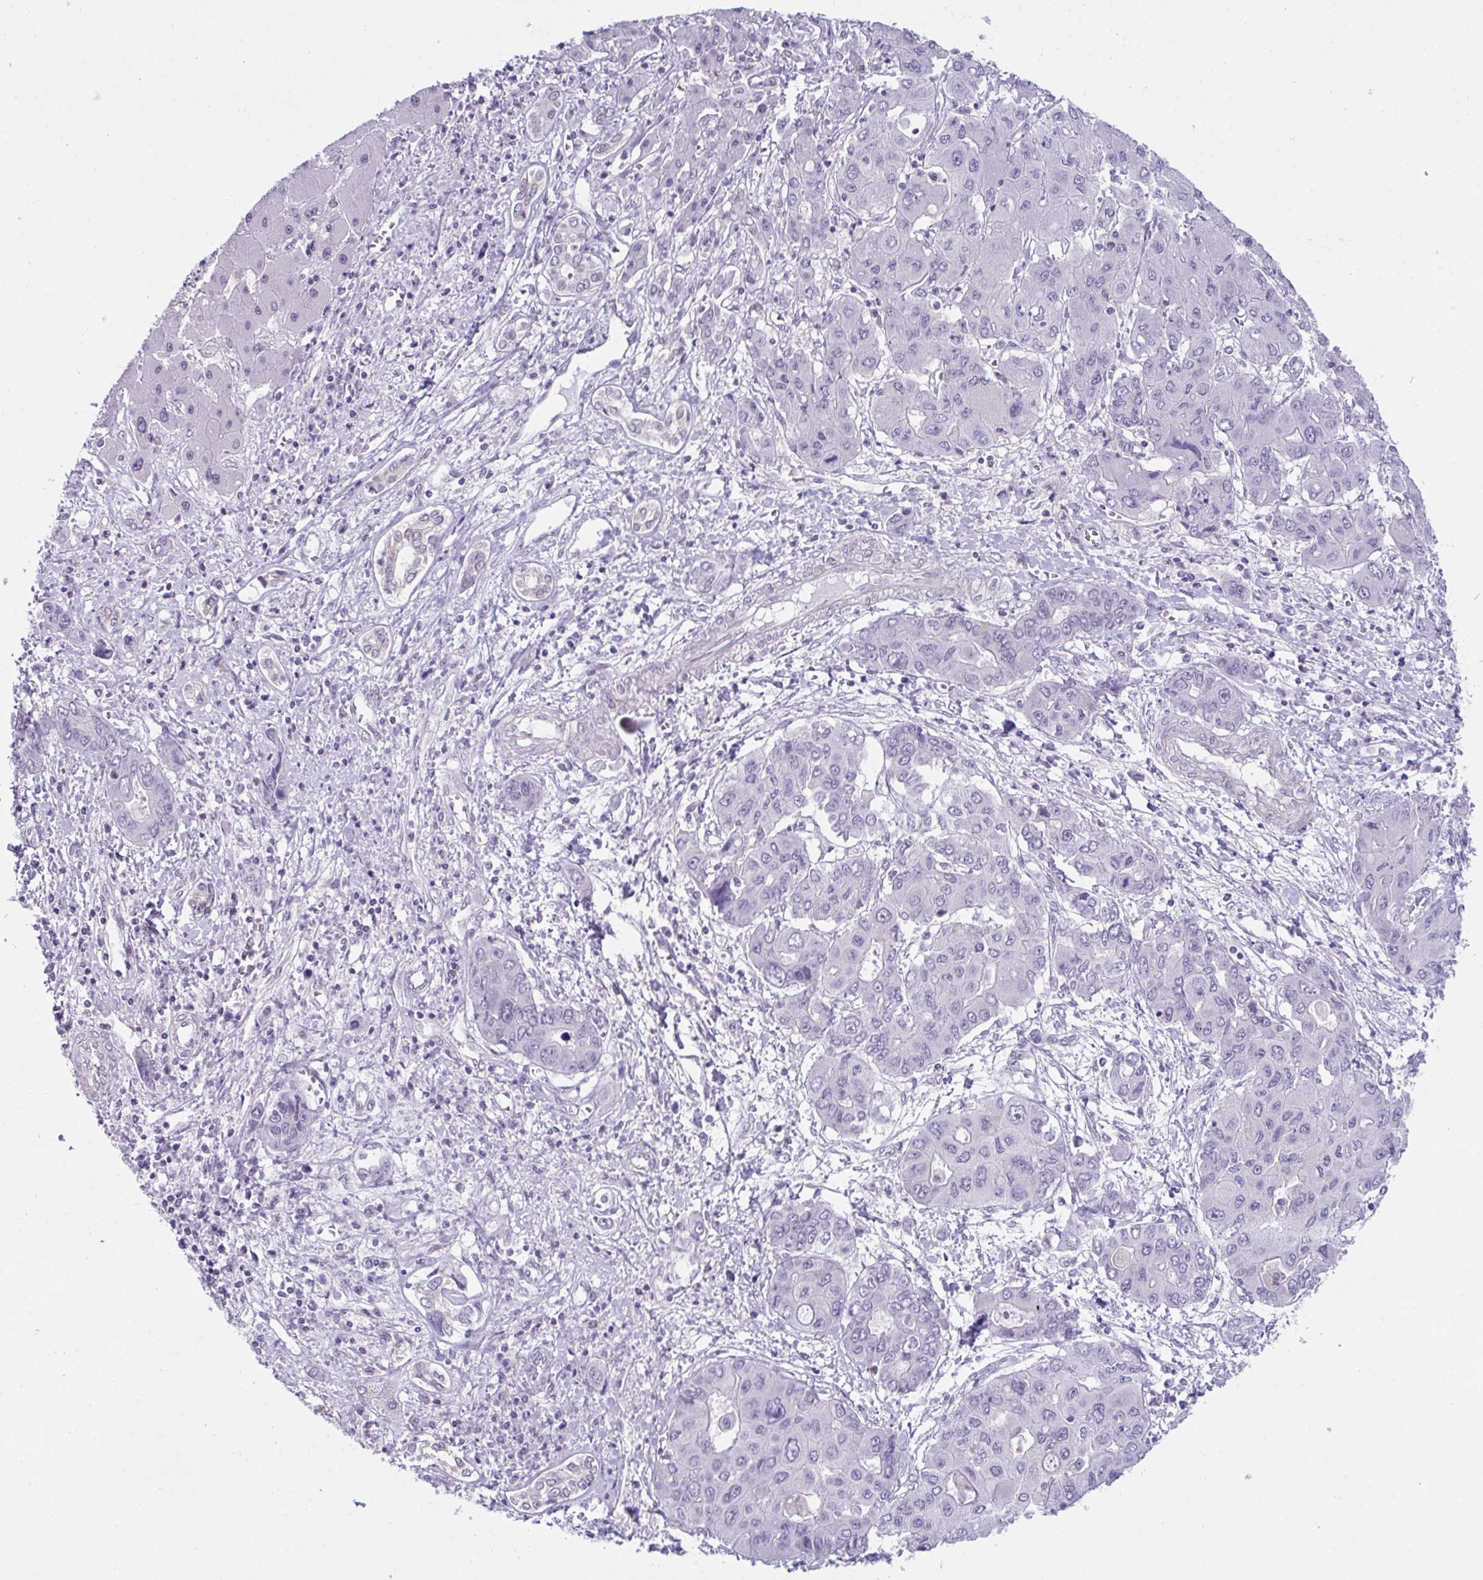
{"staining": {"intensity": "negative", "quantity": "none", "location": "none"}, "tissue": "liver cancer", "cell_type": "Tumor cells", "image_type": "cancer", "snomed": [{"axis": "morphology", "description": "Cholangiocarcinoma"}, {"axis": "topography", "description": "Liver"}], "caption": "Tumor cells are negative for protein expression in human cholangiocarcinoma (liver).", "gene": "ATP6V0D2", "patient": {"sex": "male", "age": 67}}